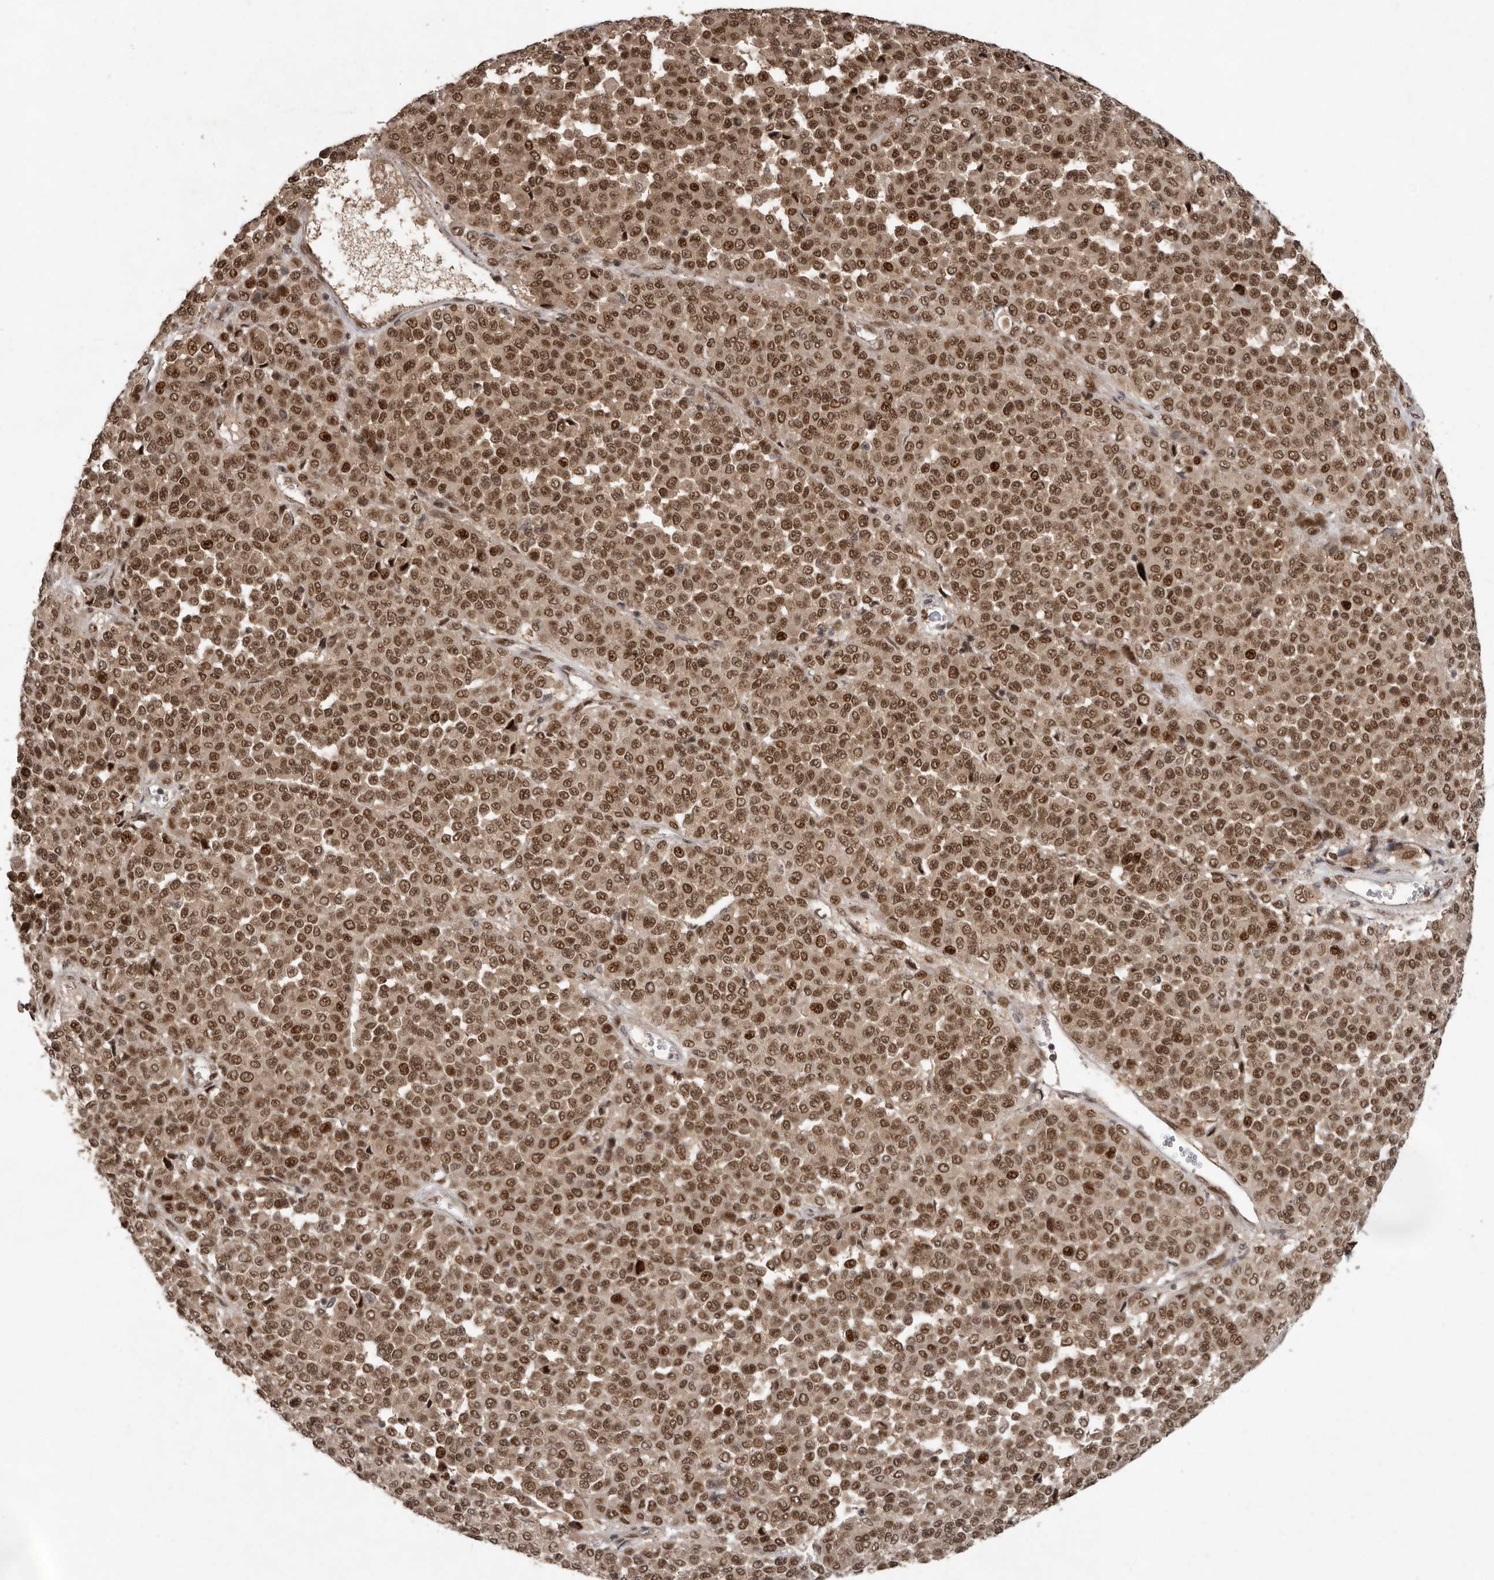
{"staining": {"intensity": "moderate", "quantity": ">75%", "location": "nuclear"}, "tissue": "melanoma", "cell_type": "Tumor cells", "image_type": "cancer", "snomed": [{"axis": "morphology", "description": "Malignant melanoma, Metastatic site"}, {"axis": "topography", "description": "Pancreas"}], "caption": "Brown immunohistochemical staining in melanoma reveals moderate nuclear expression in about >75% of tumor cells.", "gene": "CDC27", "patient": {"sex": "female", "age": 30}}